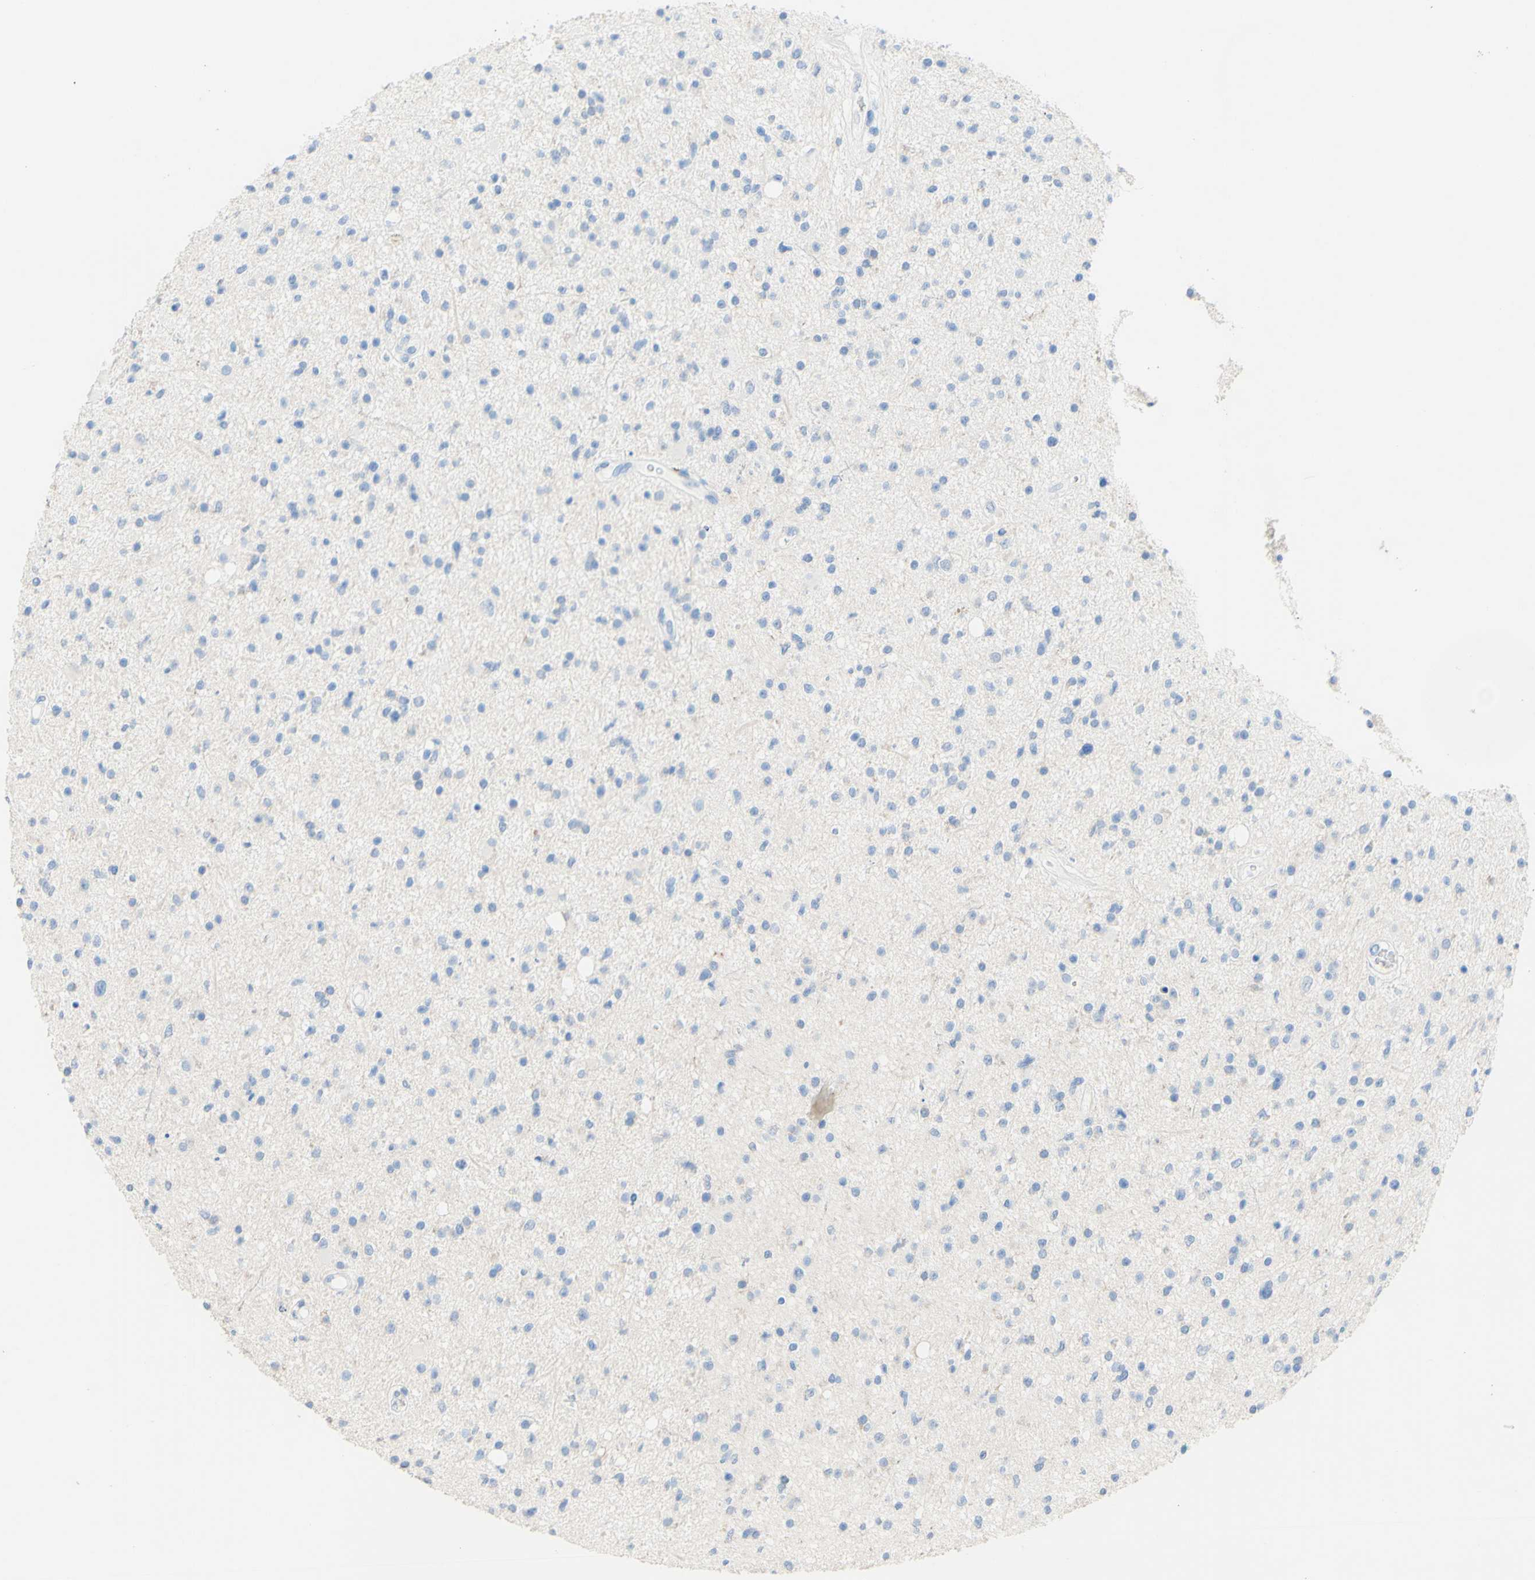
{"staining": {"intensity": "negative", "quantity": "none", "location": "none"}, "tissue": "glioma", "cell_type": "Tumor cells", "image_type": "cancer", "snomed": [{"axis": "morphology", "description": "Glioma, malignant, High grade"}, {"axis": "topography", "description": "Brain"}], "caption": "Histopathology image shows no protein positivity in tumor cells of malignant glioma (high-grade) tissue.", "gene": "DSC2", "patient": {"sex": "male", "age": 33}}